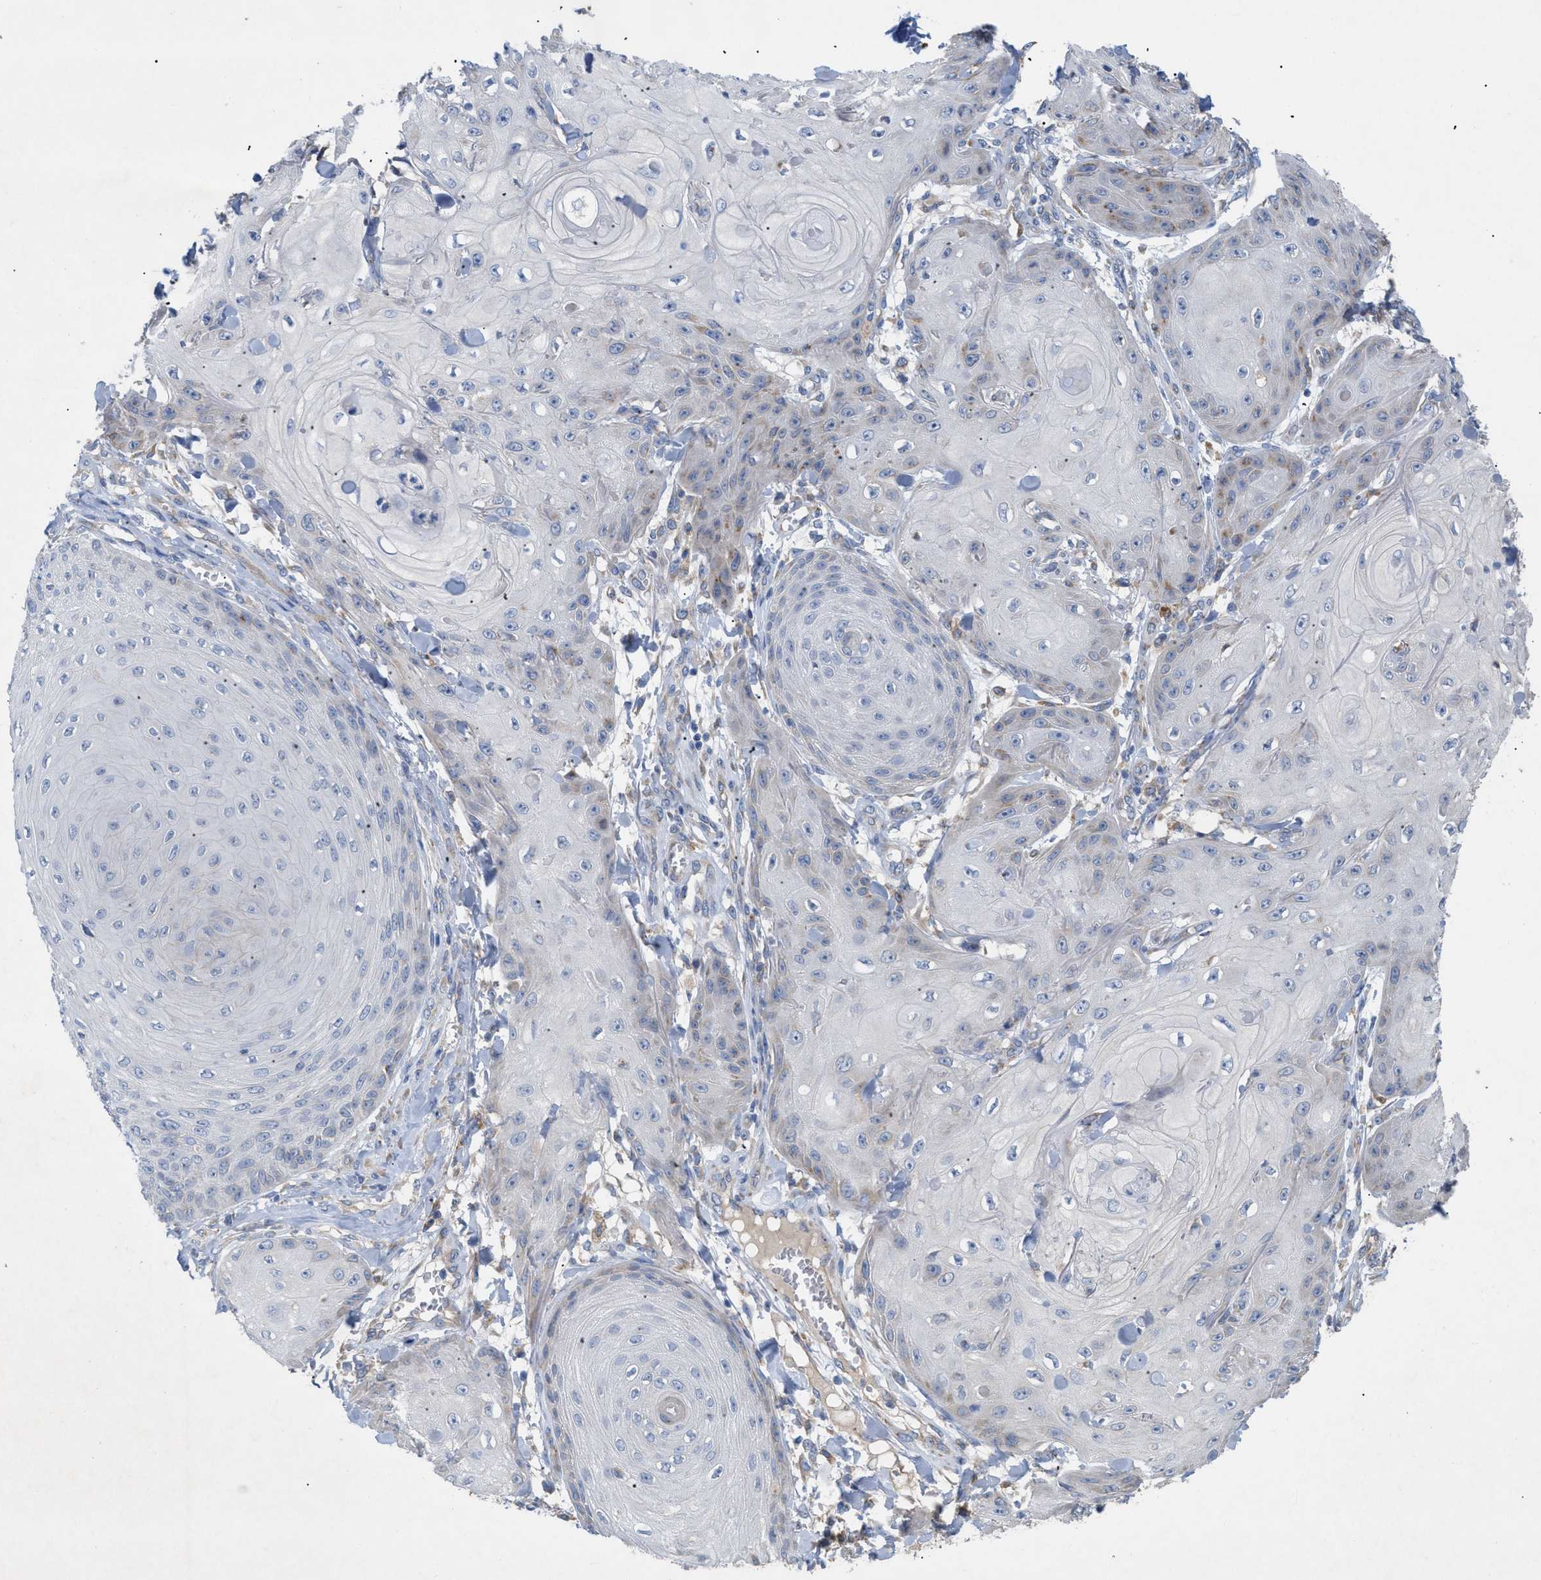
{"staining": {"intensity": "negative", "quantity": "none", "location": "none"}, "tissue": "skin cancer", "cell_type": "Tumor cells", "image_type": "cancer", "snomed": [{"axis": "morphology", "description": "Squamous cell carcinoma, NOS"}, {"axis": "topography", "description": "Skin"}], "caption": "This is an immunohistochemistry (IHC) histopathology image of human skin cancer. There is no expression in tumor cells.", "gene": "SLC50A1", "patient": {"sex": "male", "age": 74}}